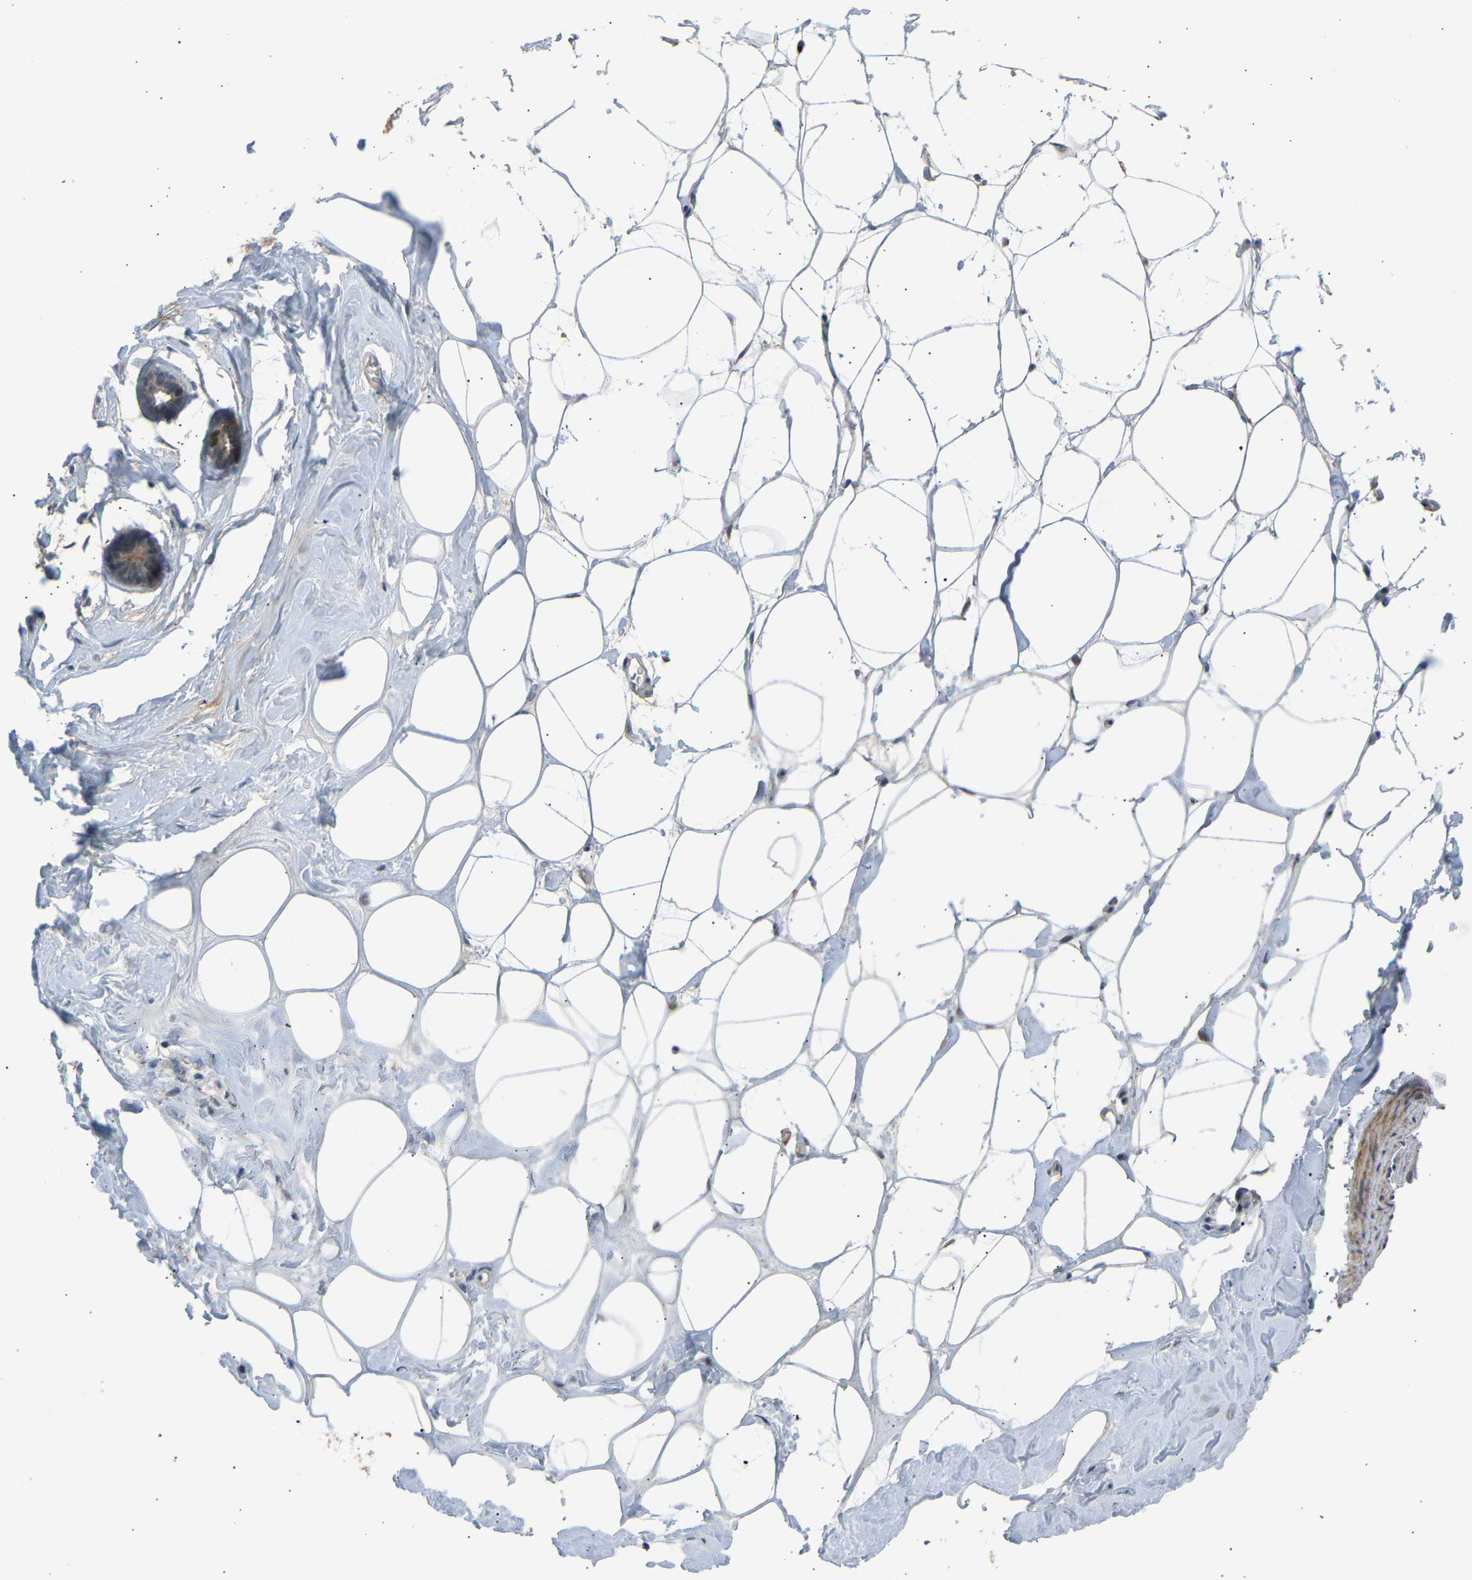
{"staining": {"intensity": "weak", "quantity": ">75%", "location": "cytoplasmic/membranous"}, "tissue": "adipose tissue", "cell_type": "Adipocytes", "image_type": "normal", "snomed": [{"axis": "morphology", "description": "Normal tissue, NOS"}, {"axis": "morphology", "description": "Fibrosis, NOS"}, {"axis": "topography", "description": "Breast"}, {"axis": "topography", "description": "Adipose tissue"}], "caption": "Human adipose tissue stained with a brown dye shows weak cytoplasmic/membranous positive staining in approximately >75% of adipocytes.", "gene": "VPS41", "patient": {"sex": "female", "age": 39}}